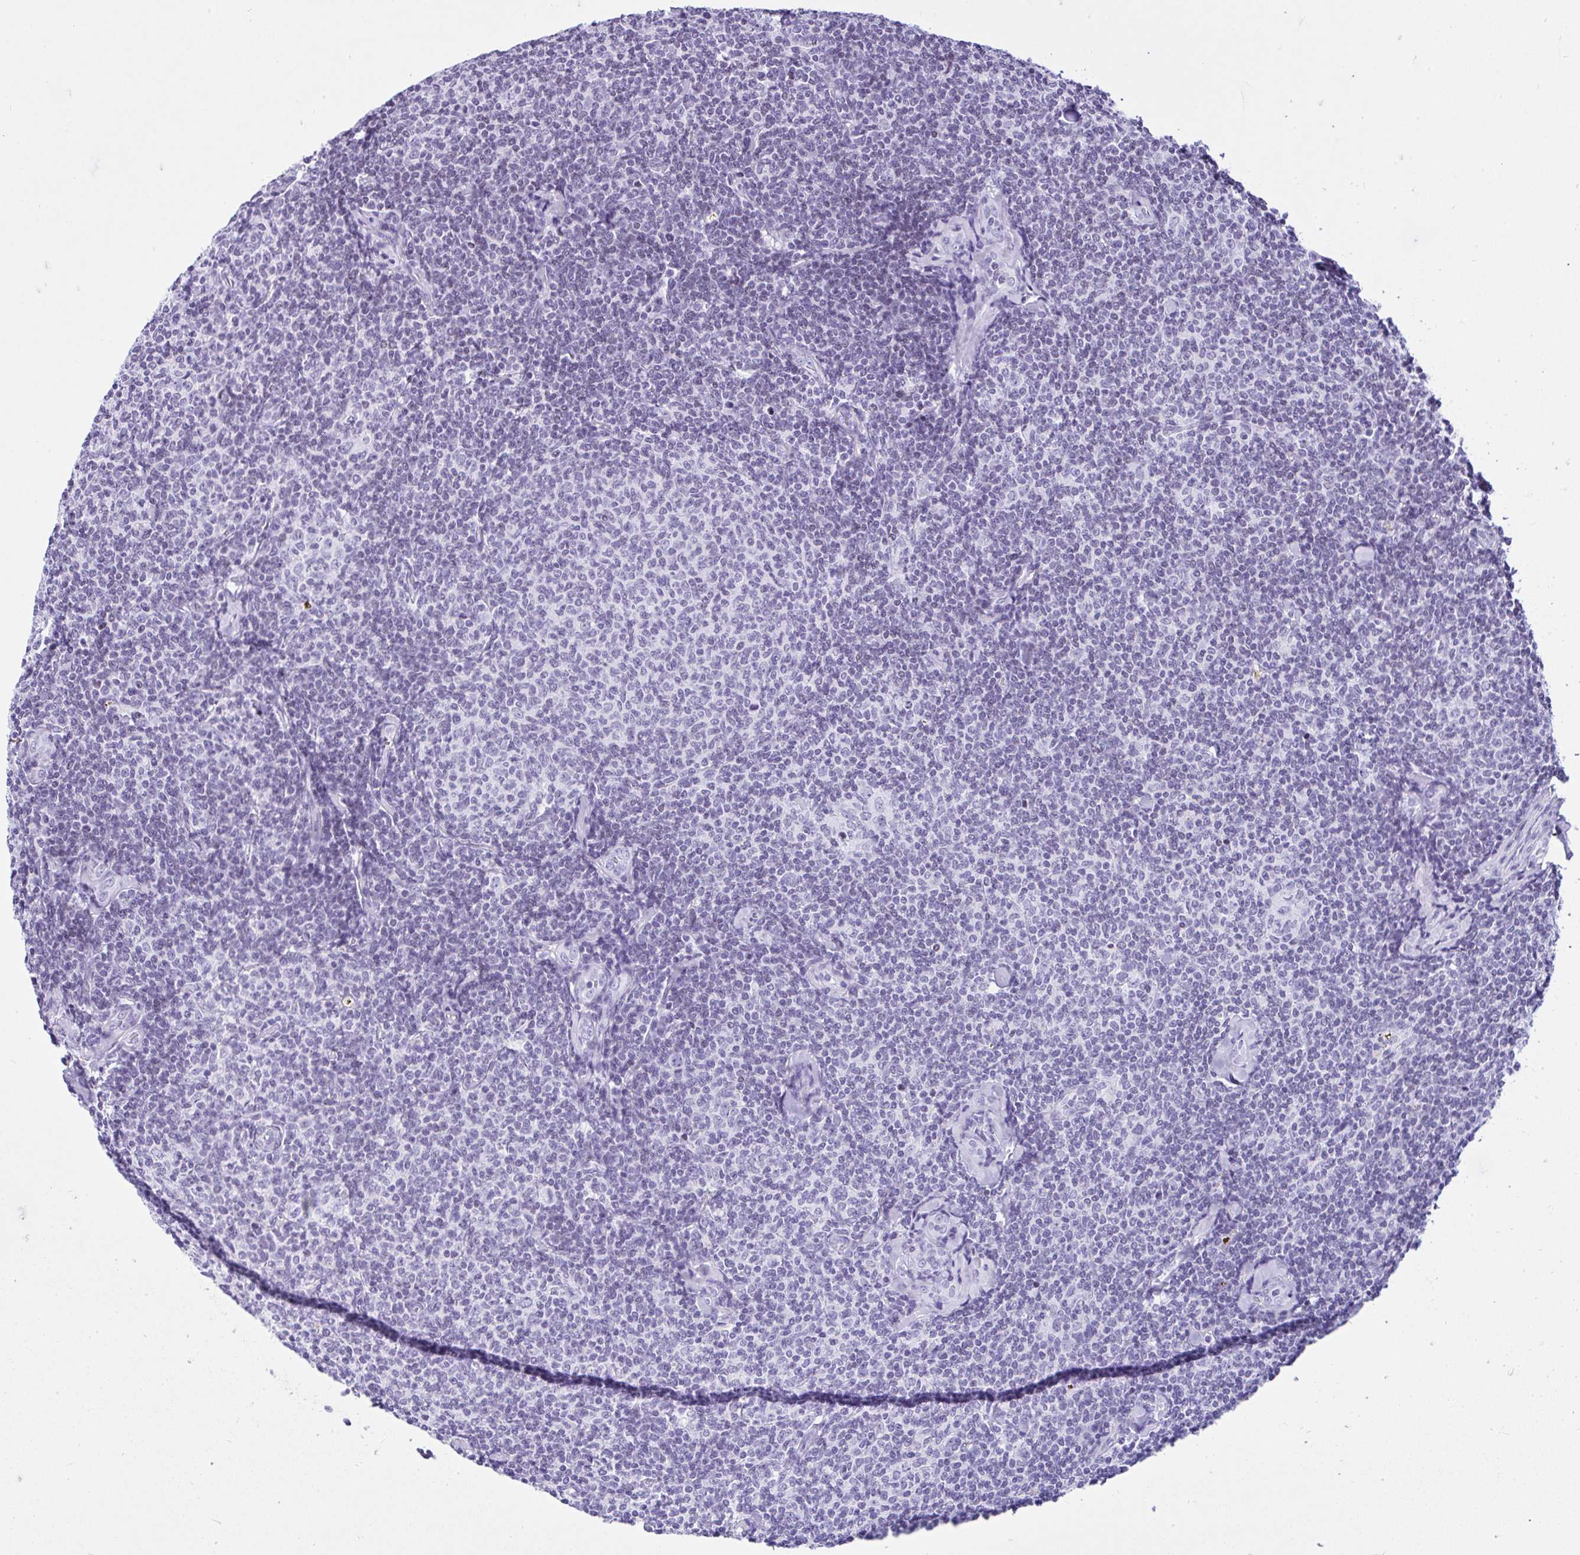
{"staining": {"intensity": "negative", "quantity": "none", "location": "none"}, "tissue": "lymphoma", "cell_type": "Tumor cells", "image_type": "cancer", "snomed": [{"axis": "morphology", "description": "Malignant lymphoma, non-Hodgkin's type, Low grade"}, {"axis": "topography", "description": "Lymph node"}], "caption": "Human lymphoma stained for a protein using IHC shows no staining in tumor cells.", "gene": "KRT27", "patient": {"sex": "female", "age": 56}}